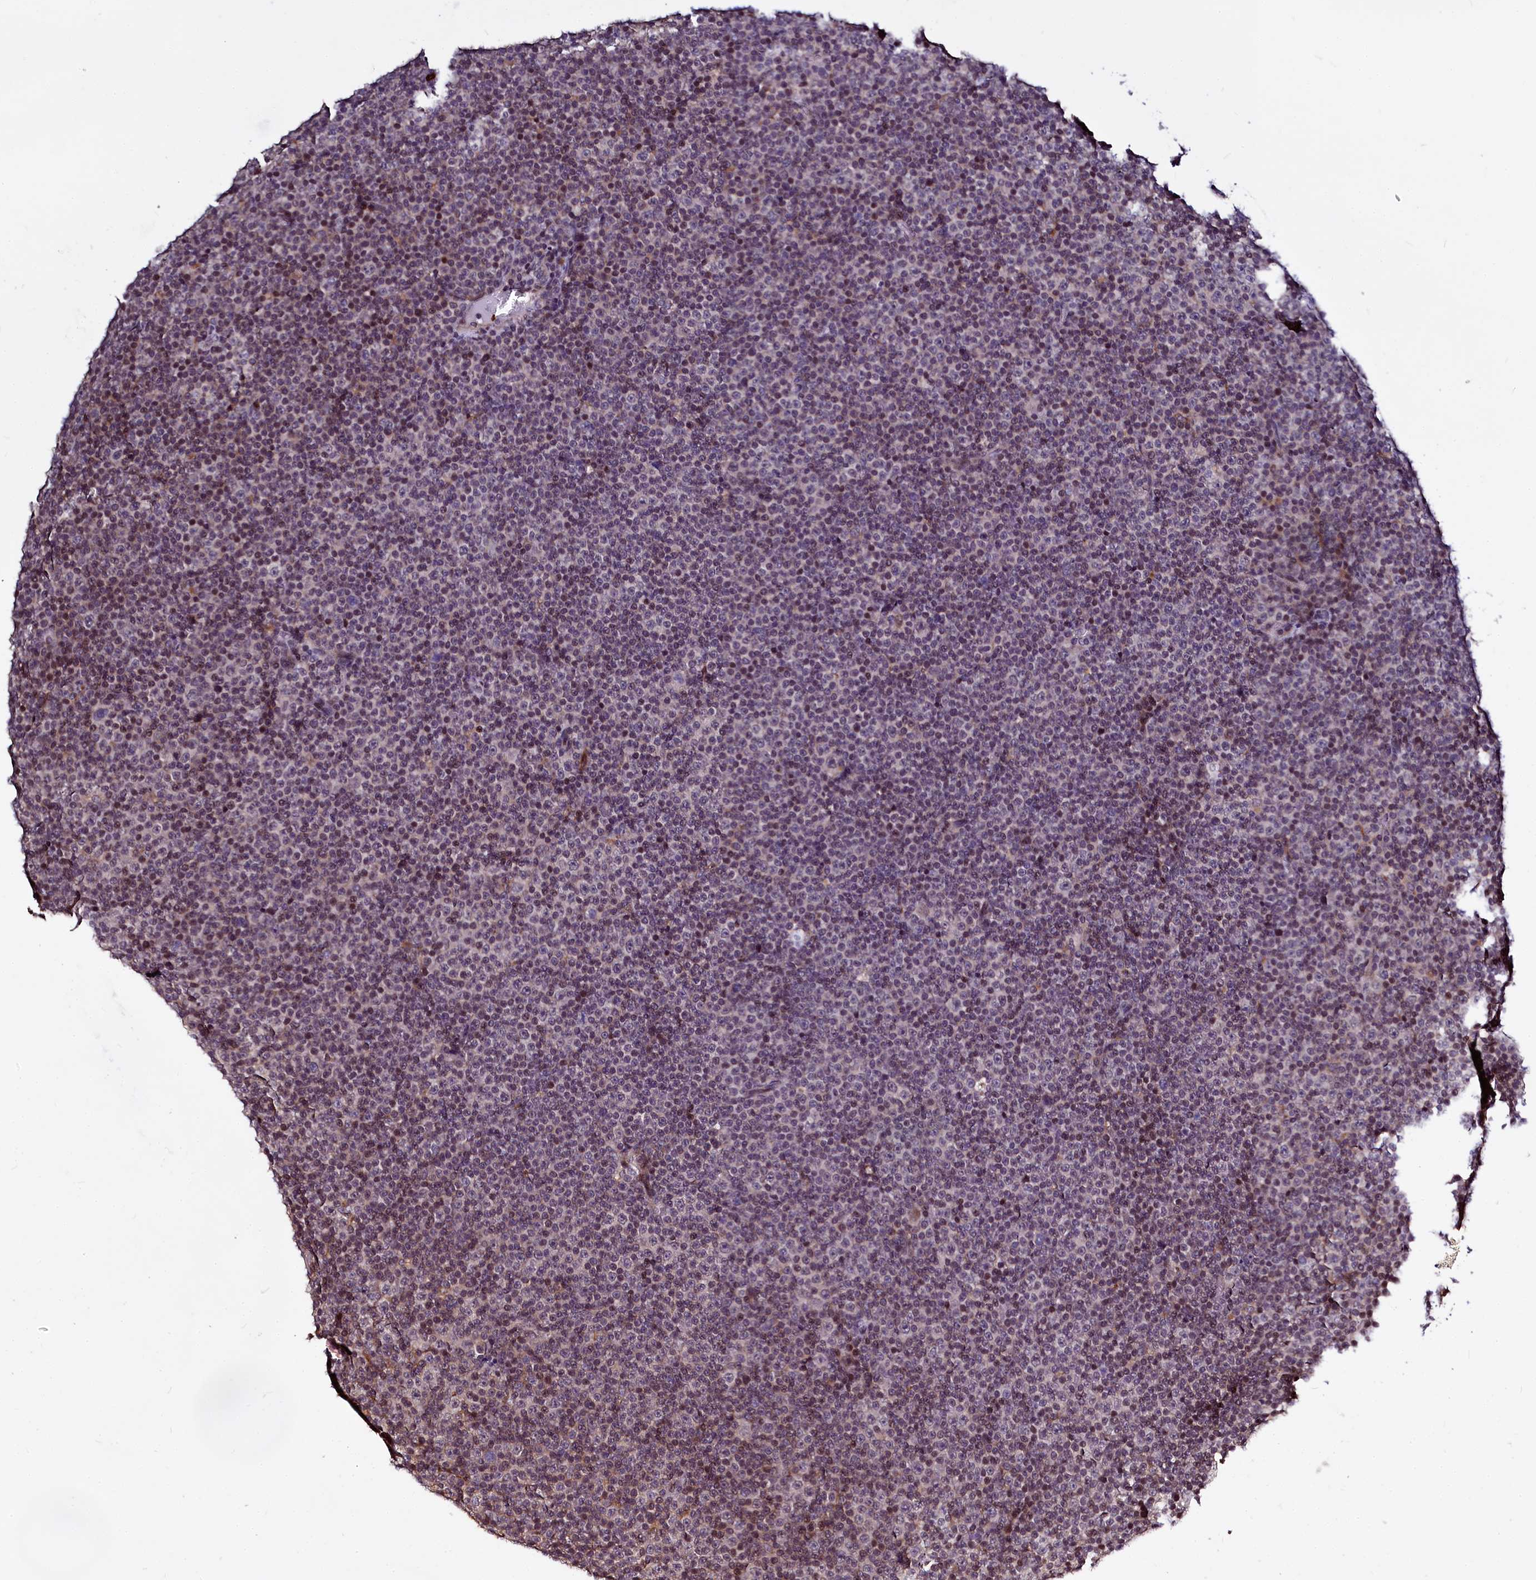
{"staining": {"intensity": "moderate", "quantity": "<25%", "location": "nuclear"}, "tissue": "lymphoma", "cell_type": "Tumor cells", "image_type": "cancer", "snomed": [{"axis": "morphology", "description": "Malignant lymphoma, non-Hodgkin's type, Low grade"}, {"axis": "topography", "description": "Lymph node"}], "caption": "High-power microscopy captured an immunohistochemistry photomicrograph of lymphoma, revealing moderate nuclear positivity in about <25% of tumor cells.", "gene": "ATG101", "patient": {"sex": "female", "age": 67}}